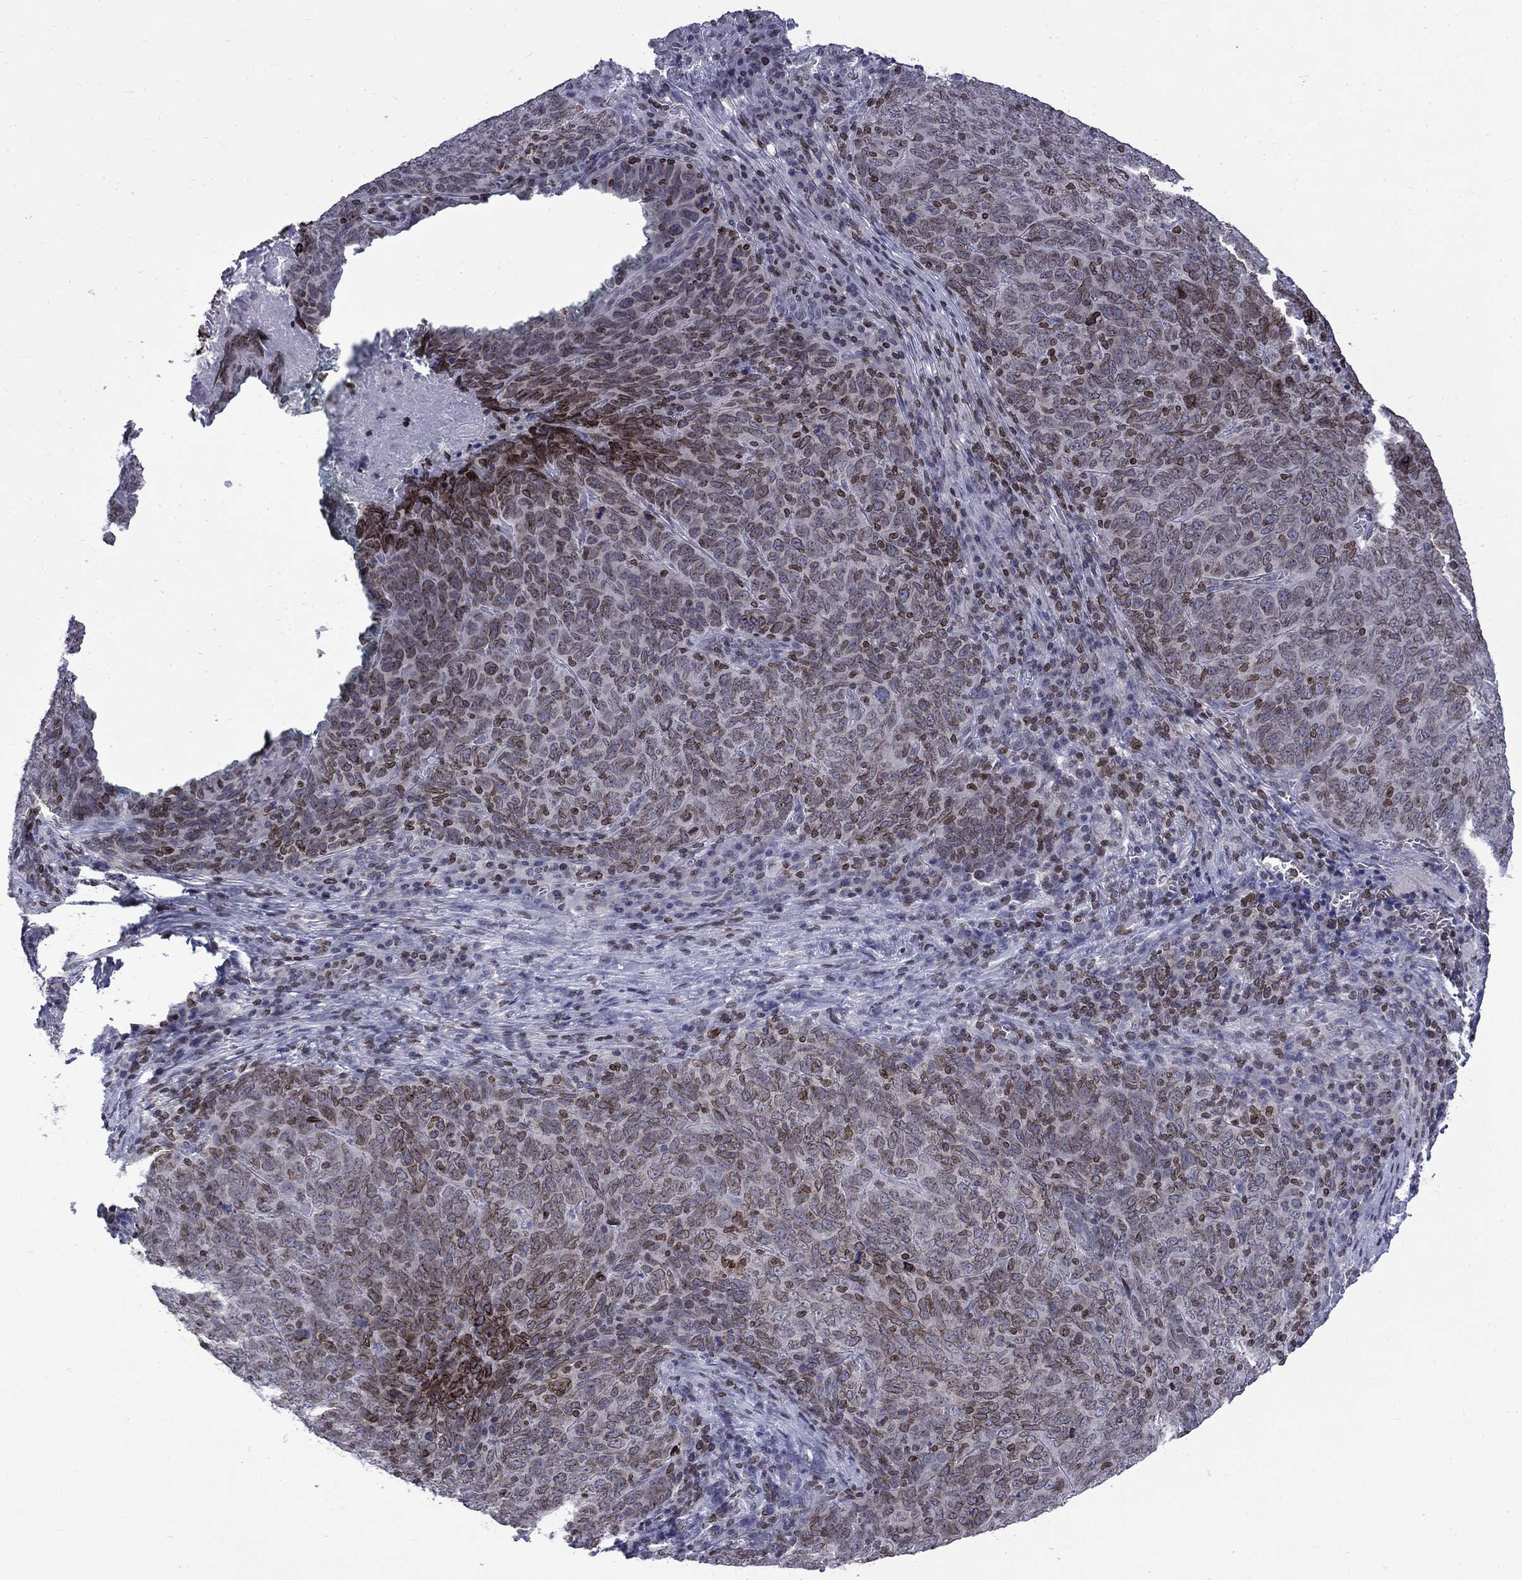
{"staining": {"intensity": "strong", "quantity": "<25%", "location": "cytoplasmic/membranous,nuclear"}, "tissue": "skin cancer", "cell_type": "Tumor cells", "image_type": "cancer", "snomed": [{"axis": "morphology", "description": "Squamous cell carcinoma, NOS"}, {"axis": "topography", "description": "Skin"}, {"axis": "topography", "description": "Anal"}], "caption": "Protein expression analysis of human squamous cell carcinoma (skin) reveals strong cytoplasmic/membranous and nuclear expression in approximately <25% of tumor cells. The staining was performed using DAB, with brown indicating positive protein expression. Nuclei are stained blue with hematoxylin.", "gene": "SLA", "patient": {"sex": "female", "age": 51}}